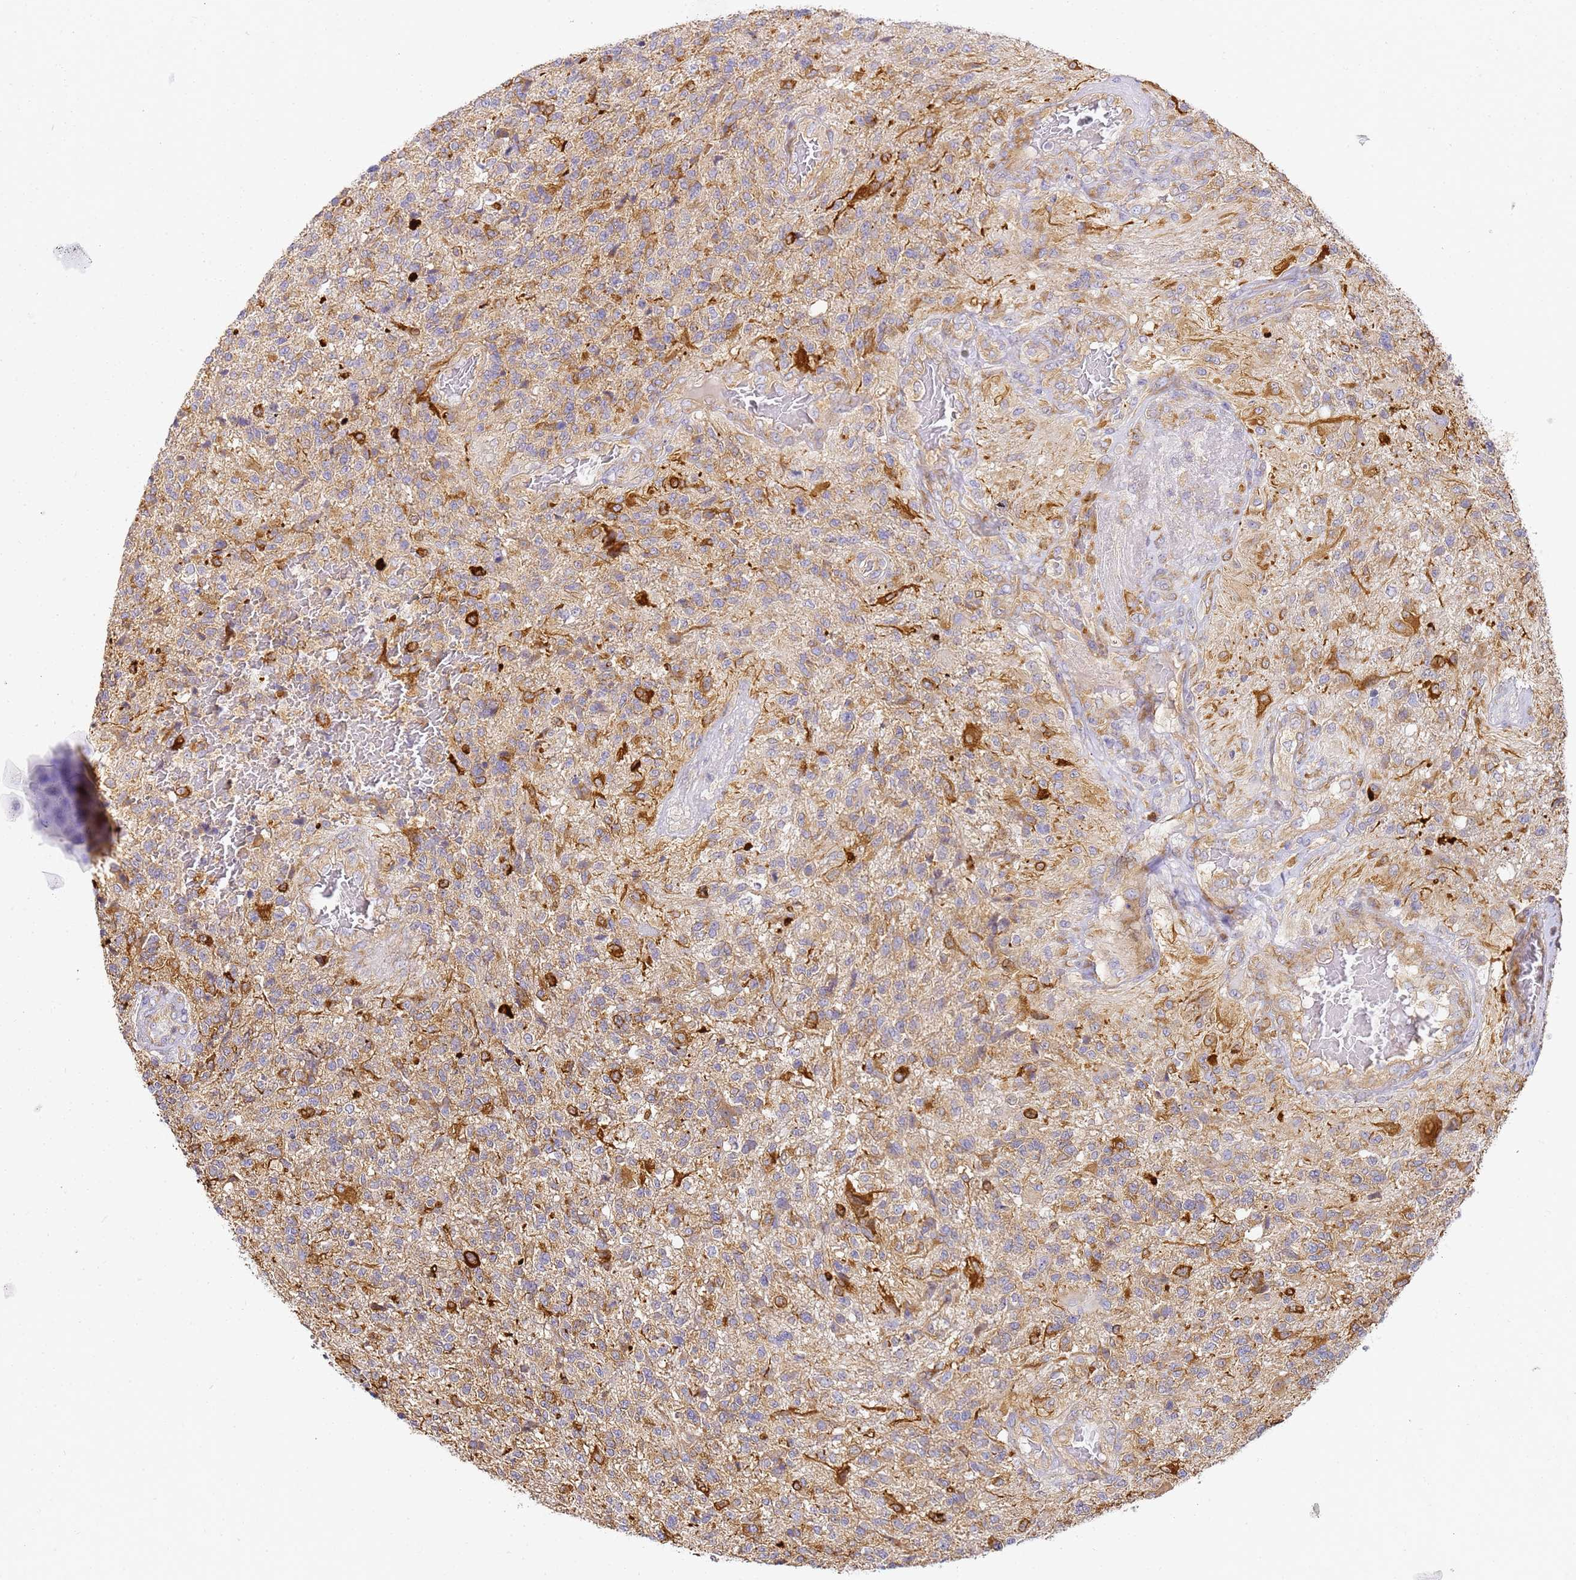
{"staining": {"intensity": "moderate", "quantity": "25%-75%", "location": "cytoplasmic/membranous"}, "tissue": "glioma", "cell_type": "Tumor cells", "image_type": "cancer", "snomed": [{"axis": "morphology", "description": "Glioma, malignant, High grade"}, {"axis": "topography", "description": "Brain"}], "caption": "IHC (DAB (3,3'-diaminobenzidine)) staining of malignant glioma (high-grade) displays moderate cytoplasmic/membranous protein staining in about 25%-75% of tumor cells. The staining was performed using DAB, with brown indicating positive protein expression. Nuclei are stained blue with hematoxylin.", "gene": "RPL13A", "patient": {"sex": "male", "age": 56}}